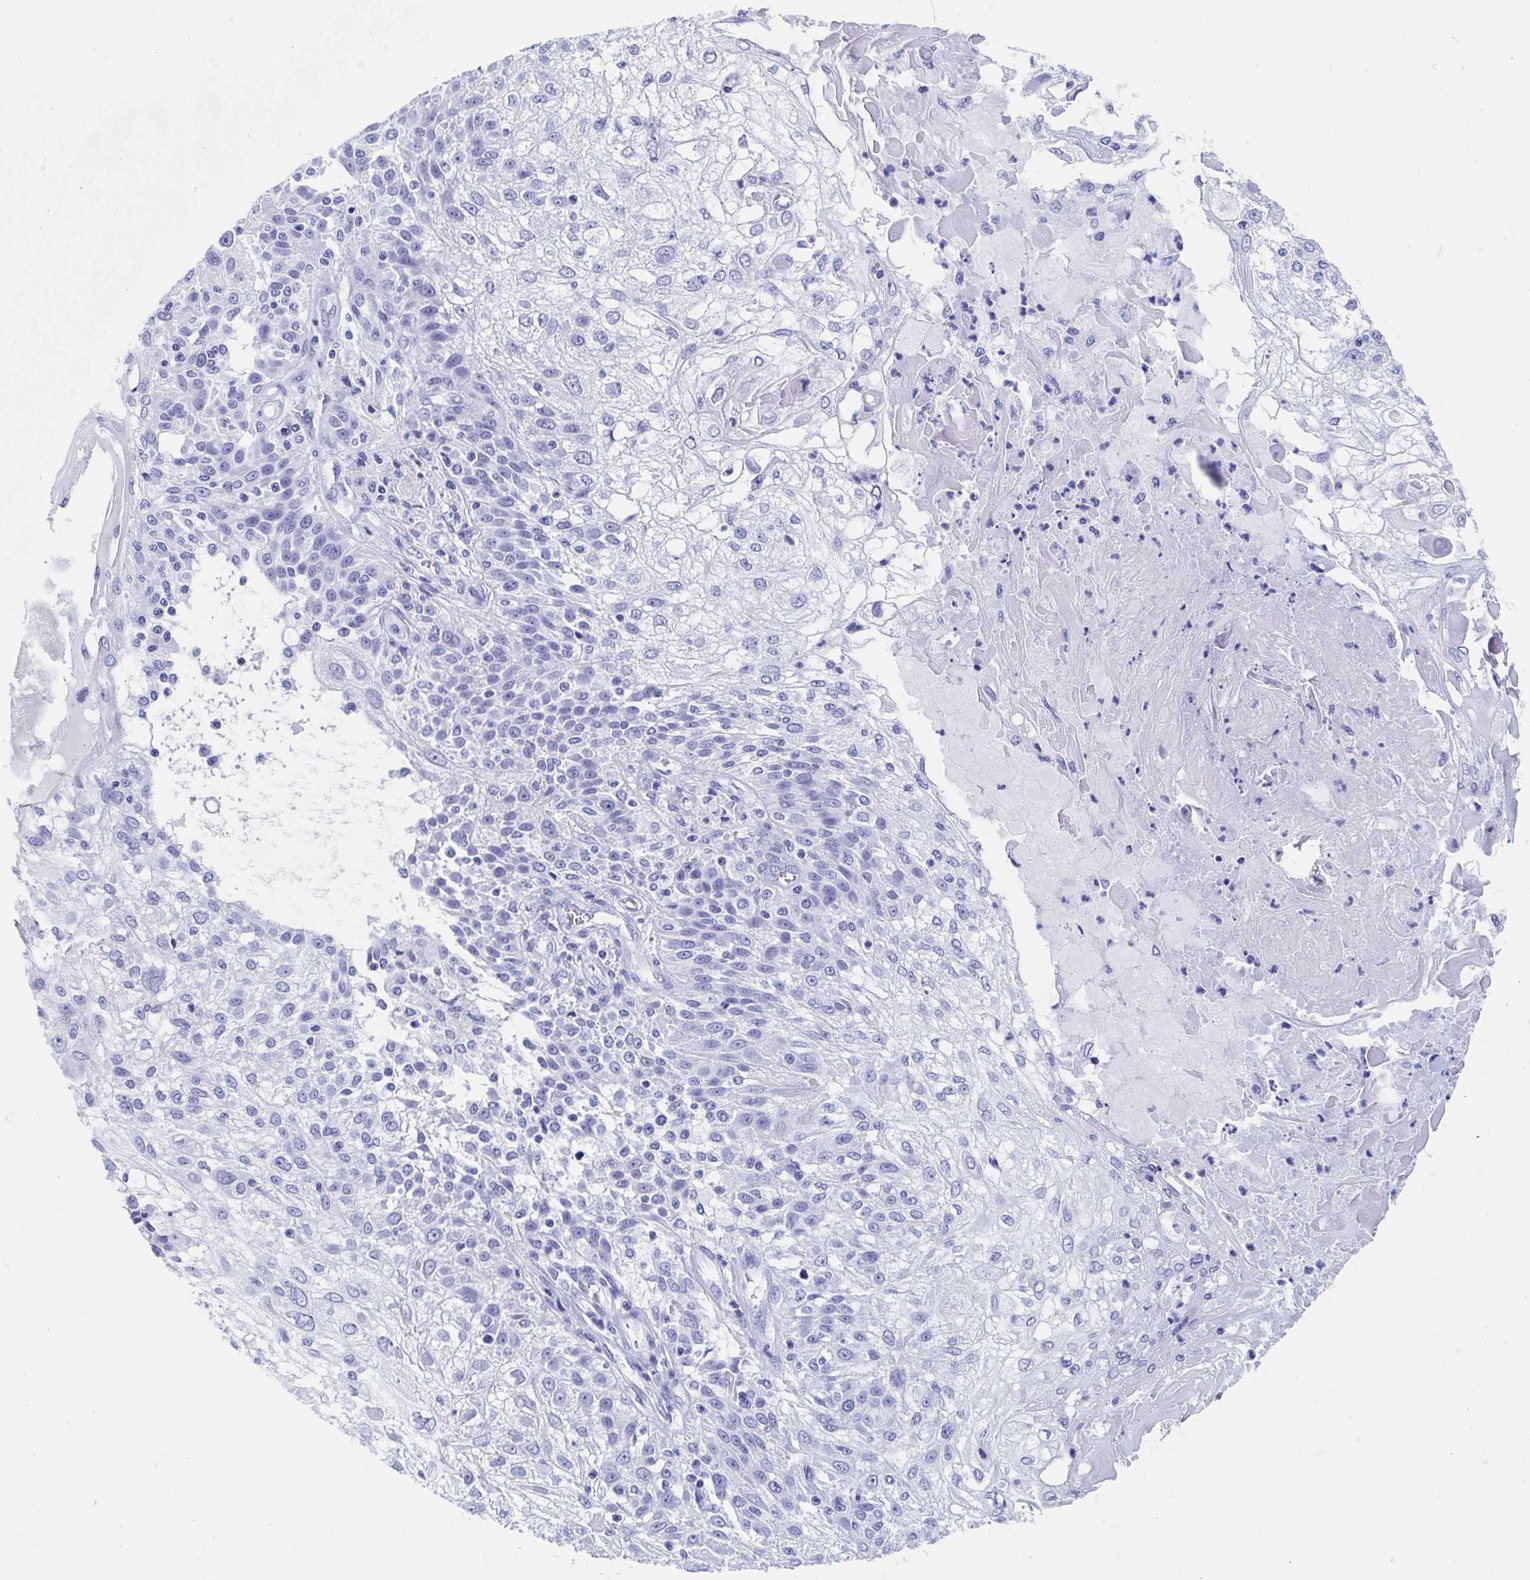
{"staining": {"intensity": "negative", "quantity": "none", "location": "none"}, "tissue": "skin cancer", "cell_type": "Tumor cells", "image_type": "cancer", "snomed": [{"axis": "morphology", "description": "Normal tissue, NOS"}, {"axis": "morphology", "description": "Squamous cell carcinoma, NOS"}, {"axis": "topography", "description": "Skin"}], "caption": "IHC image of neoplastic tissue: human squamous cell carcinoma (skin) stained with DAB (3,3'-diaminobenzidine) exhibits no significant protein positivity in tumor cells.", "gene": "HDGFL1", "patient": {"sex": "female", "age": 83}}